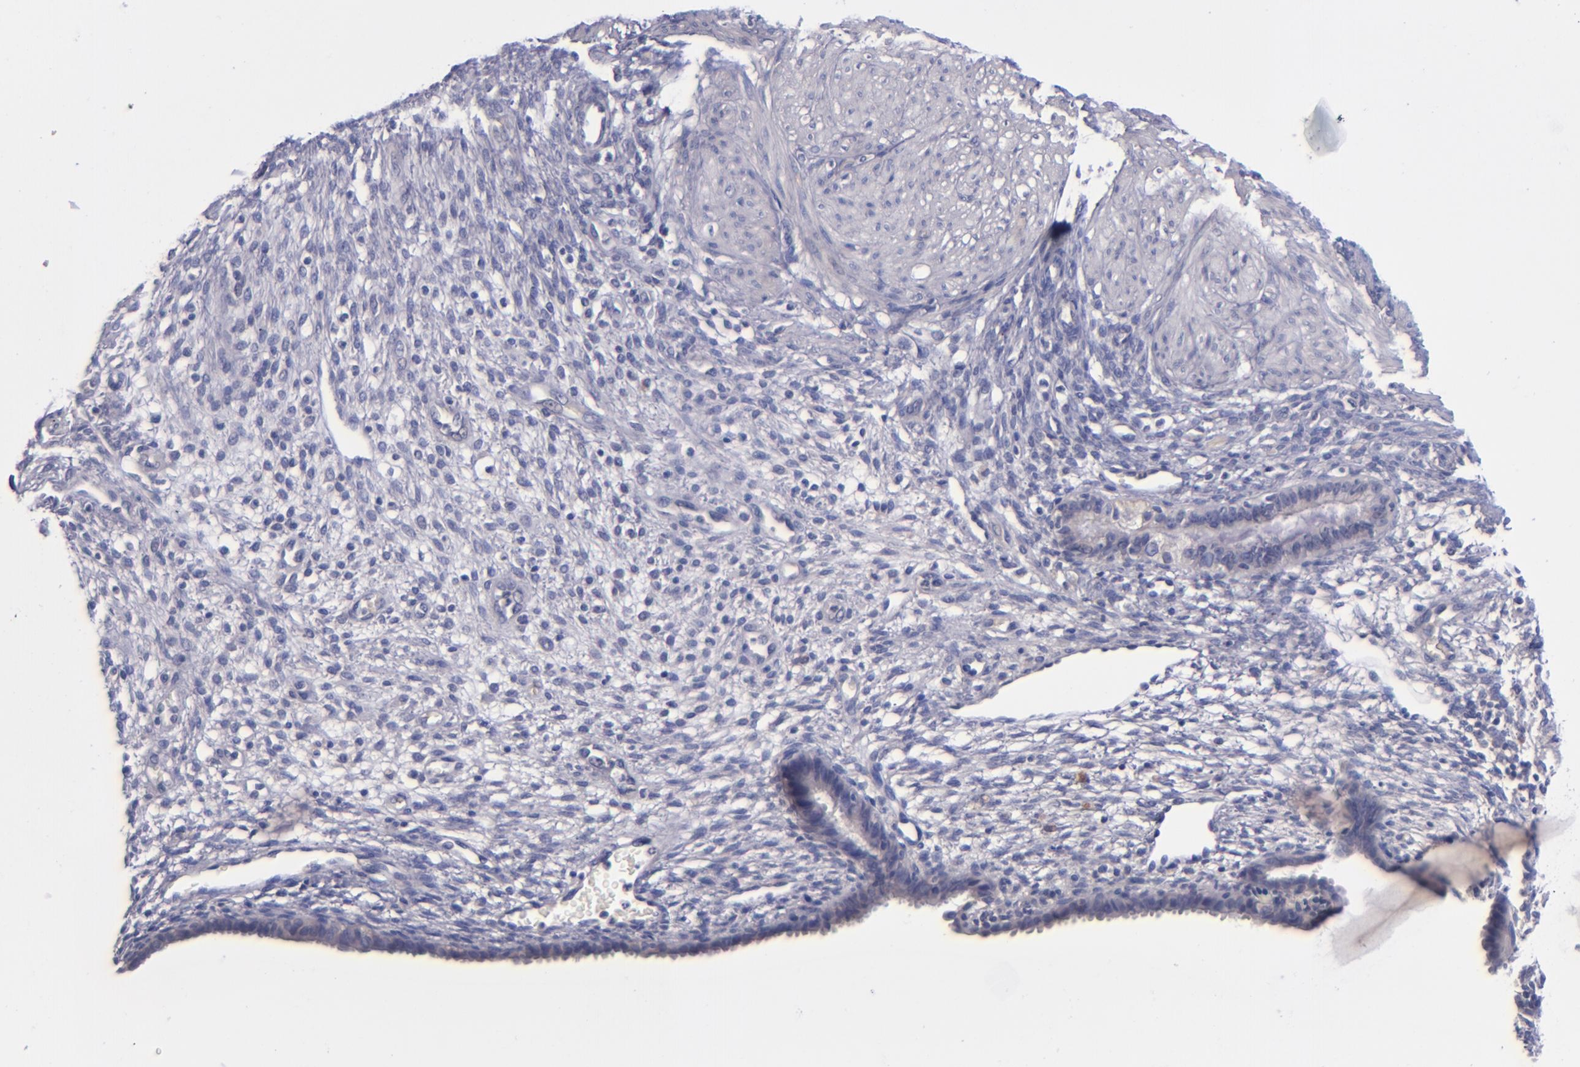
{"staining": {"intensity": "negative", "quantity": "none", "location": "none"}, "tissue": "endometrium", "cell_type": "Cells in endometrial stroma", "image_type": "normal", "snomed": [{"axis": "morphology", "description": "Normal tissue, NOS"}, {"axis": "topography", "description": "Endometrium"}], "caption": "IHC photomicrograph of normal endometrium stained for a protein (brown), which demonstrates no expression in cells in endometrial stroma.", "gene": "TSC2", "patient": {"sex": "female", "age": 72}}